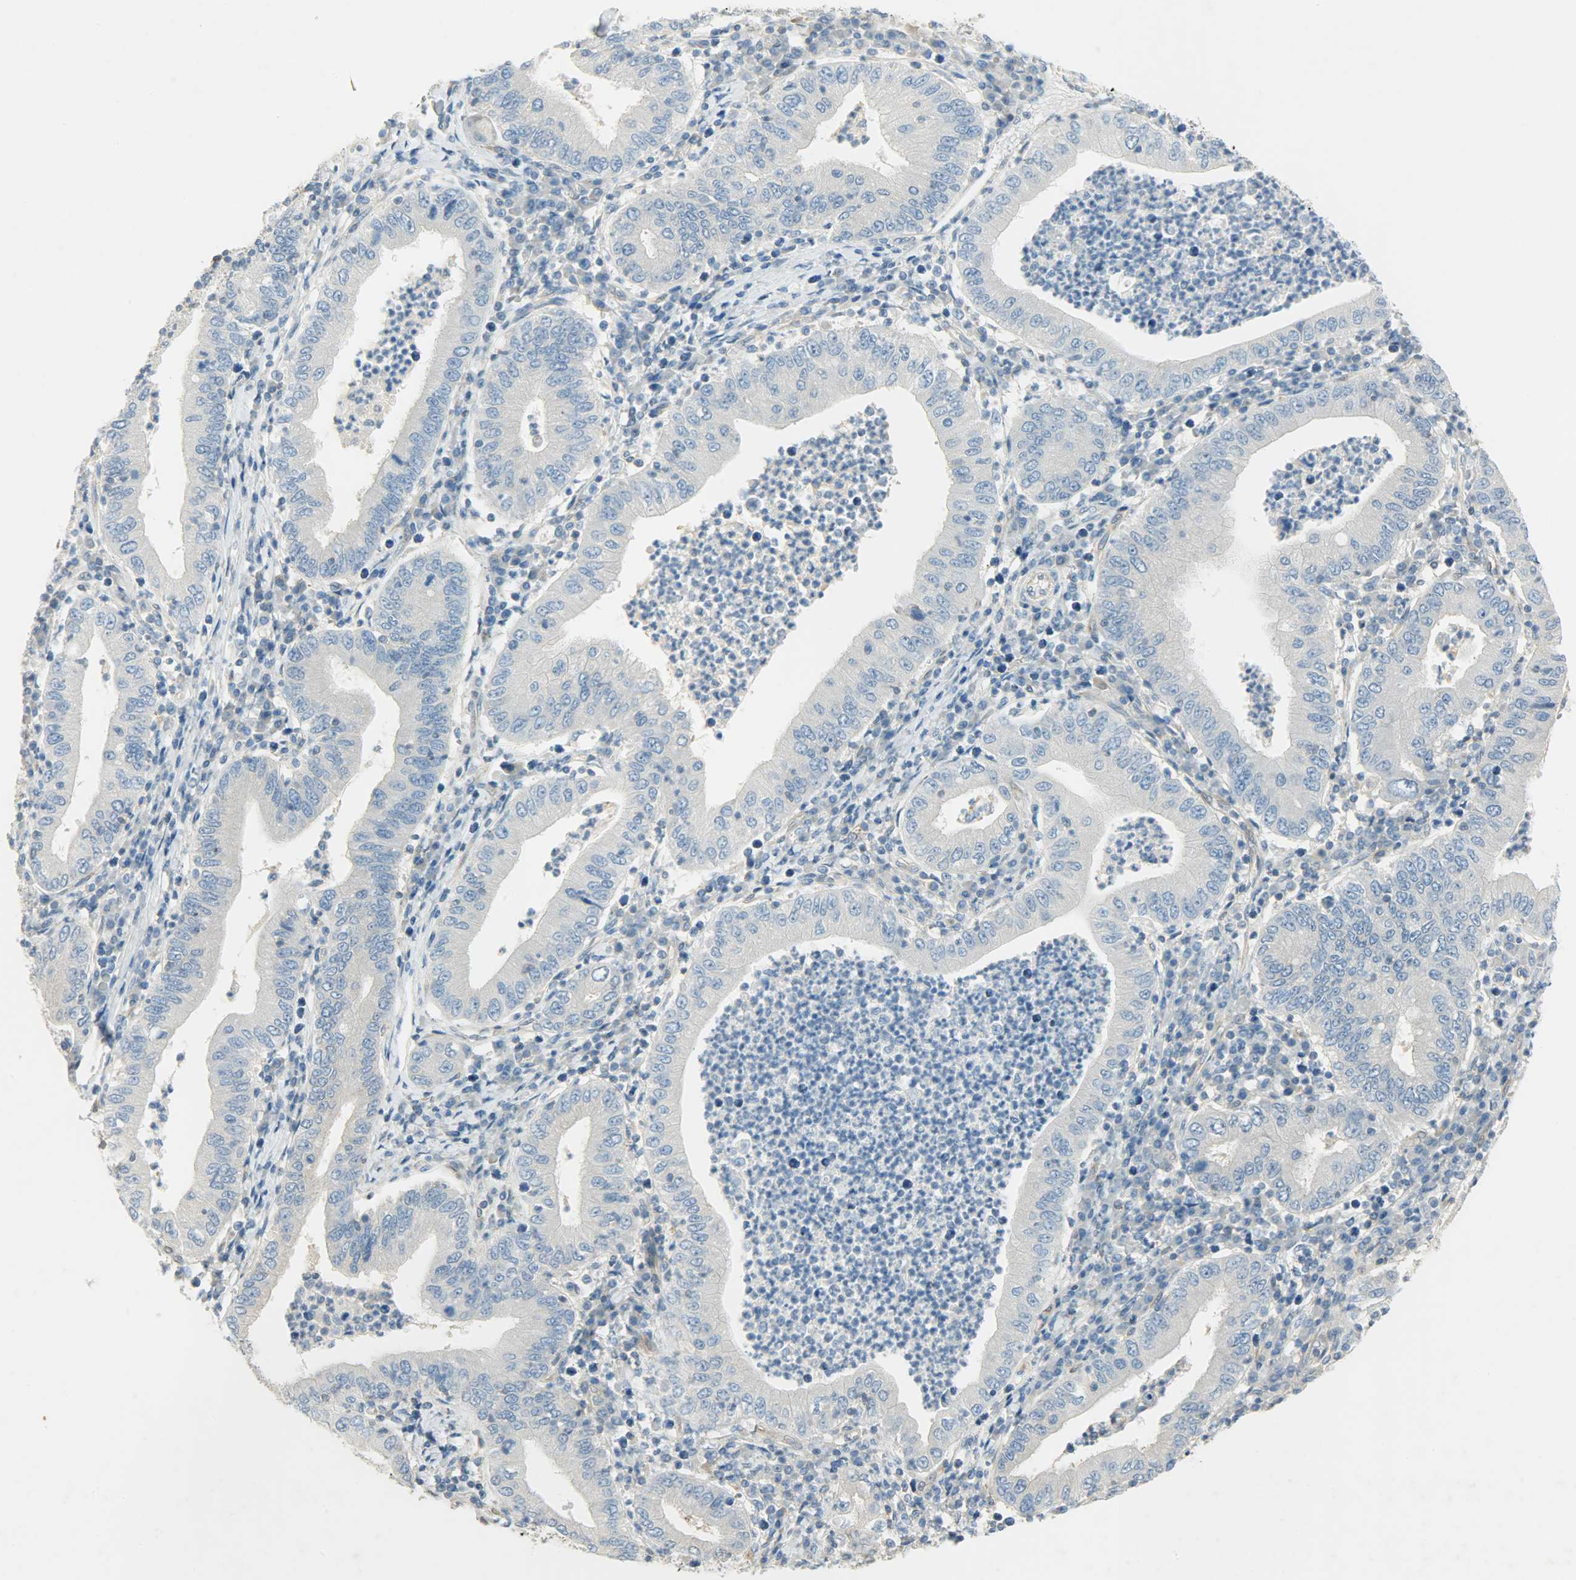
{"staining": {"intensity": "negative", "quantity": "none", "location": "none"}, "tissue": "stomach cancer", "cell_type": "Tumor cells", "image_type": "cancer", "snomed": [{"axis": "morphology", "description": "Normal tissue, NOS"}, {"axis": "morphology", "description": "Adenocarcinoma, NOS"}, {"axis": "topography", "description": "Esophagus"}, {"axis": "topography", "description": "Stomach, upper"}, {"axis": "topography", "description": "Peripheral nerve tissue"}], "caption": "Immunohistochemistry (IHC) of stomach cancer (adenocarcinoma) shows no positivity in tumor cells. The staining is performed using DAB brown chromogen with nuclei counter-stained in using hematoxylin.", "gene": "TSC22D2", "patient": {"sex": "male", "age": 62}}